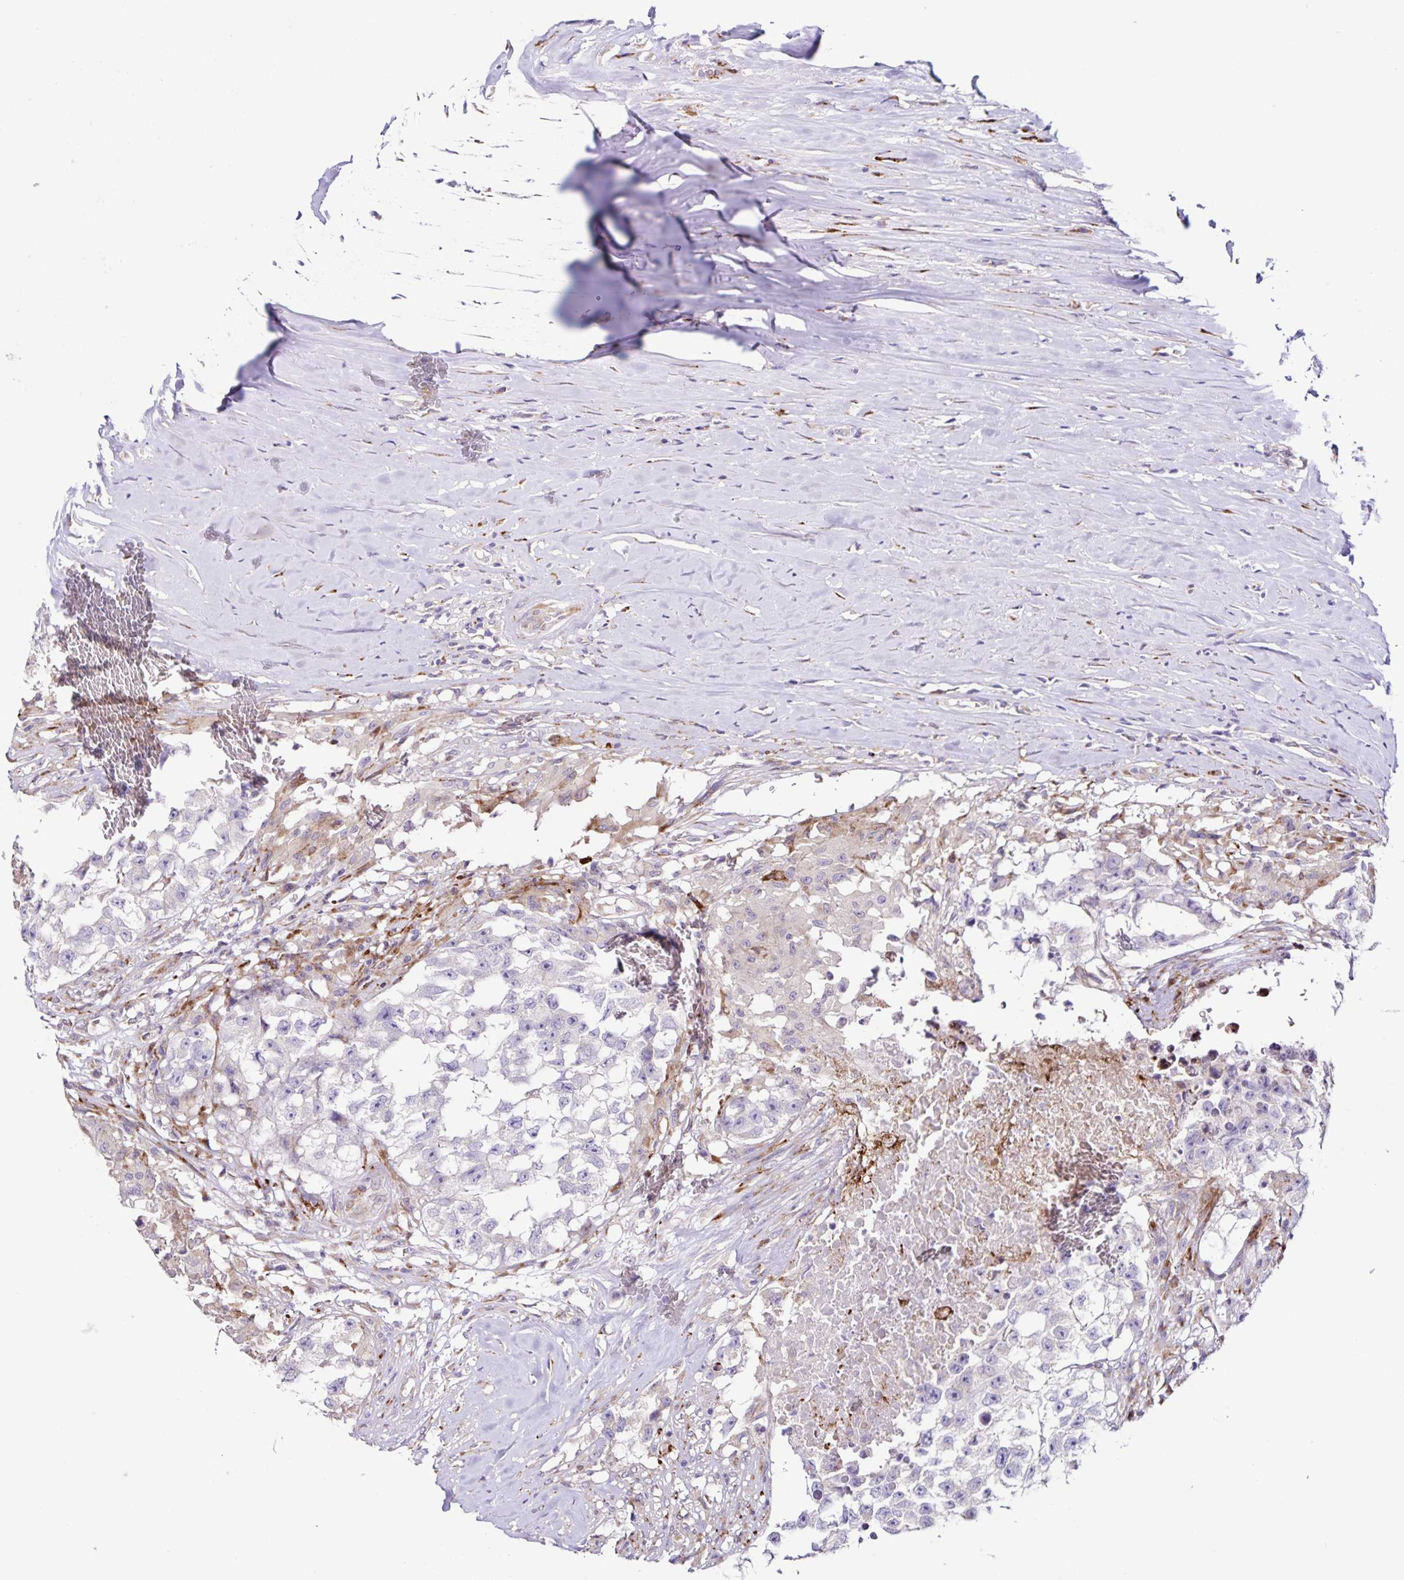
{"staining": {"intensity": "negative", "quantity": "none", "location": "none"}, "tissue": "testis cancer", "cell_type": "Tumor cells", "image_type": "cancer", "snomed": [{"axis": "morphology", "description": "Carcinoma, Embryonal, NOS"}, {"axis": "topography", "description": "Testis"}], "caption": "DAB immunohistochemical staining of human testis embryonal carcinoma shows no significant expression in tumor cells. The staining was performed using DAB to visualize the protein expression in brown, while the nuclei were stained in blue with hematoxylin (Magnification: 20x).", "gene": "OSBPL5", "patient": {"sex": "male", "age": 83}}